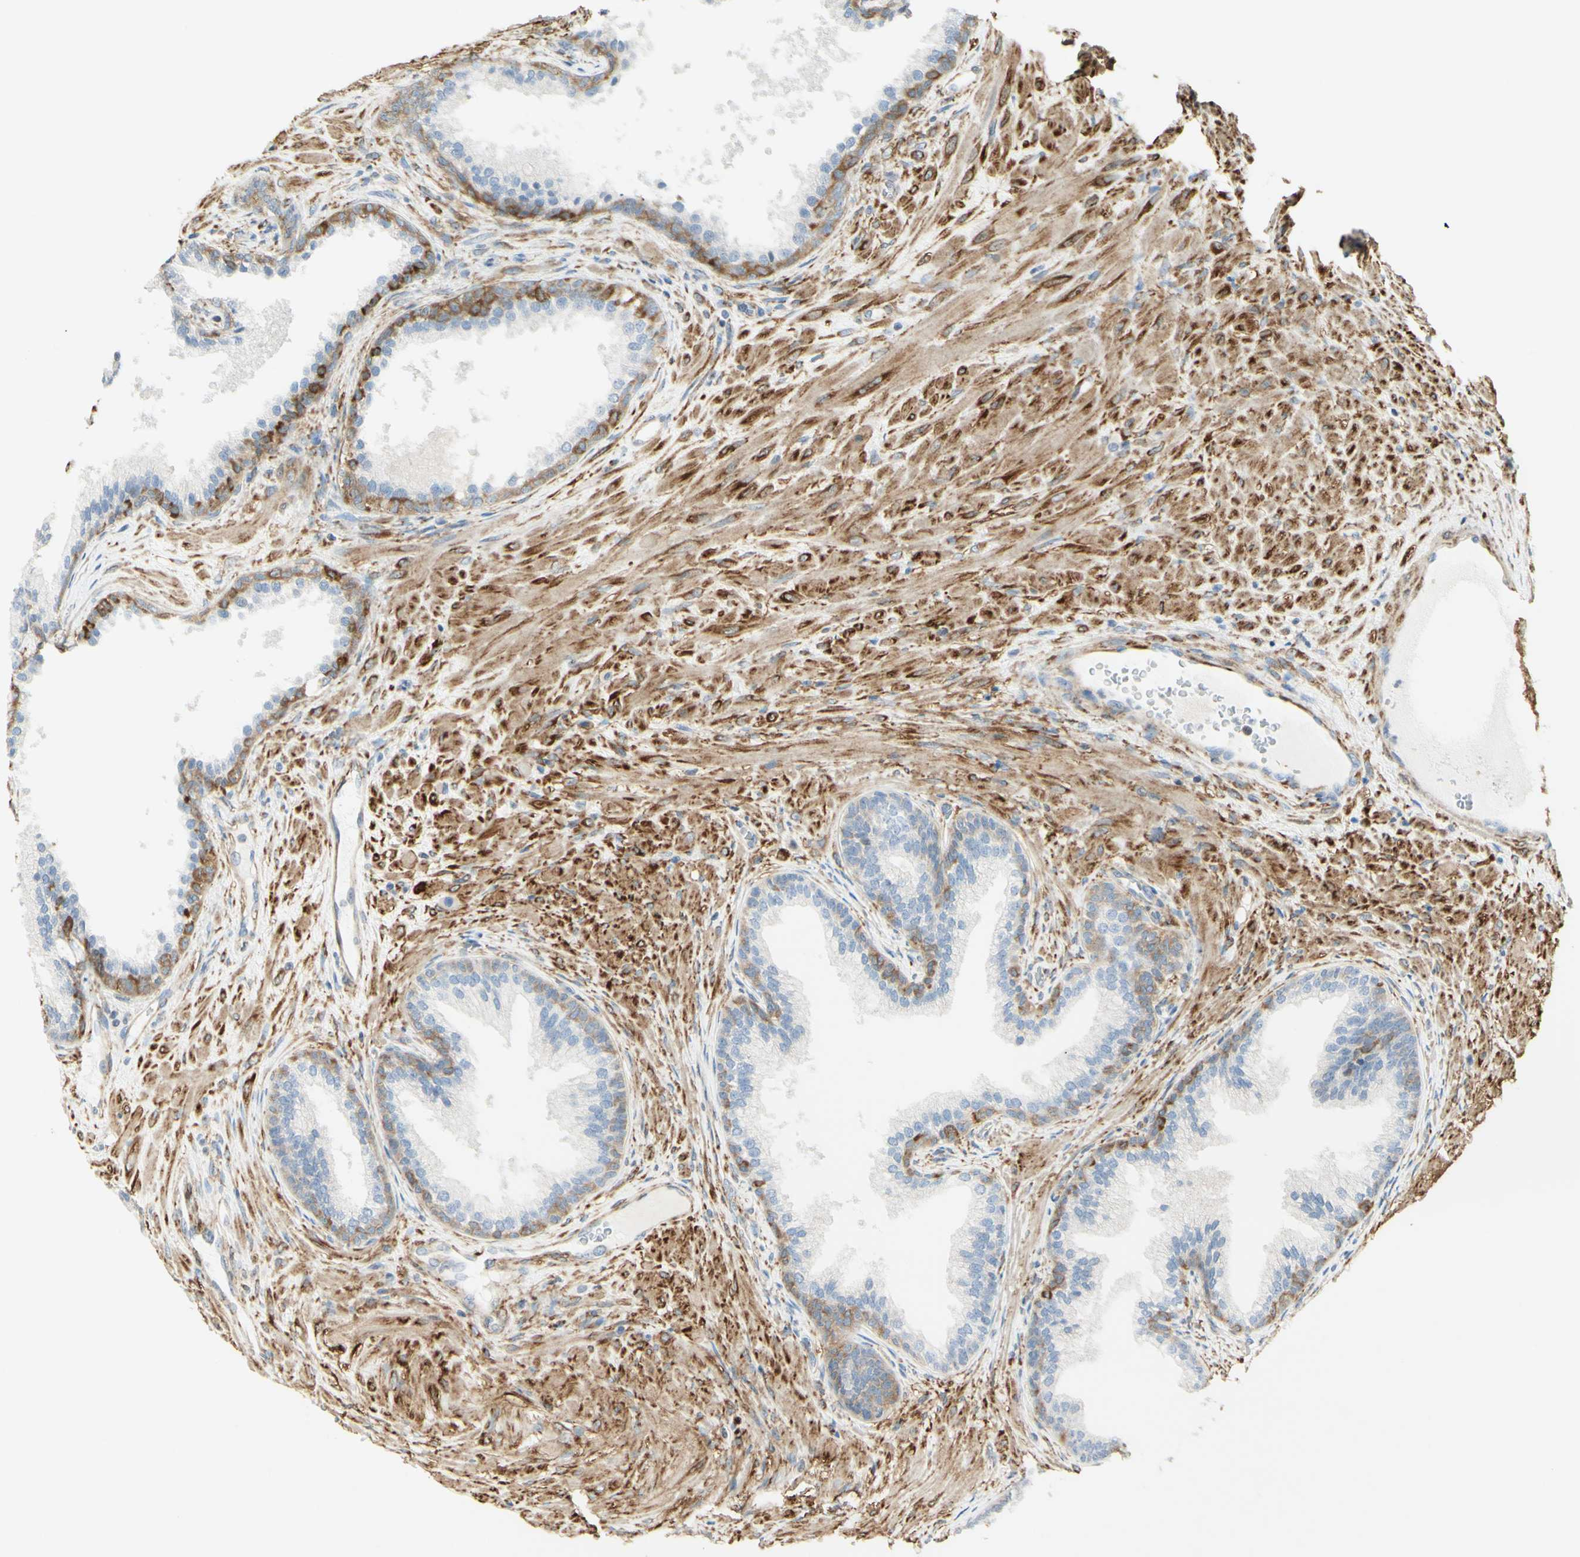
{"staining": {"intensity": "moderate", "quantity": "<25%", "location": "cytoplasmic/membranous"}, "tissue": "prostate", "cell_type": "Glandular cells", "image_type": "normal", "snomed": [{"axis": "morphology", "description": "Normal tissue, NOS"}, {"axis": "topography", "description": "Prostate"}], "caption": "Glandular cells demonstrate low levels of moderate cytoplasmic/membranous expression in about <25% of cells in unremarkable human prostate.", "gene": "MAP1B", "patient": {"sex": "male", "age": 76}}